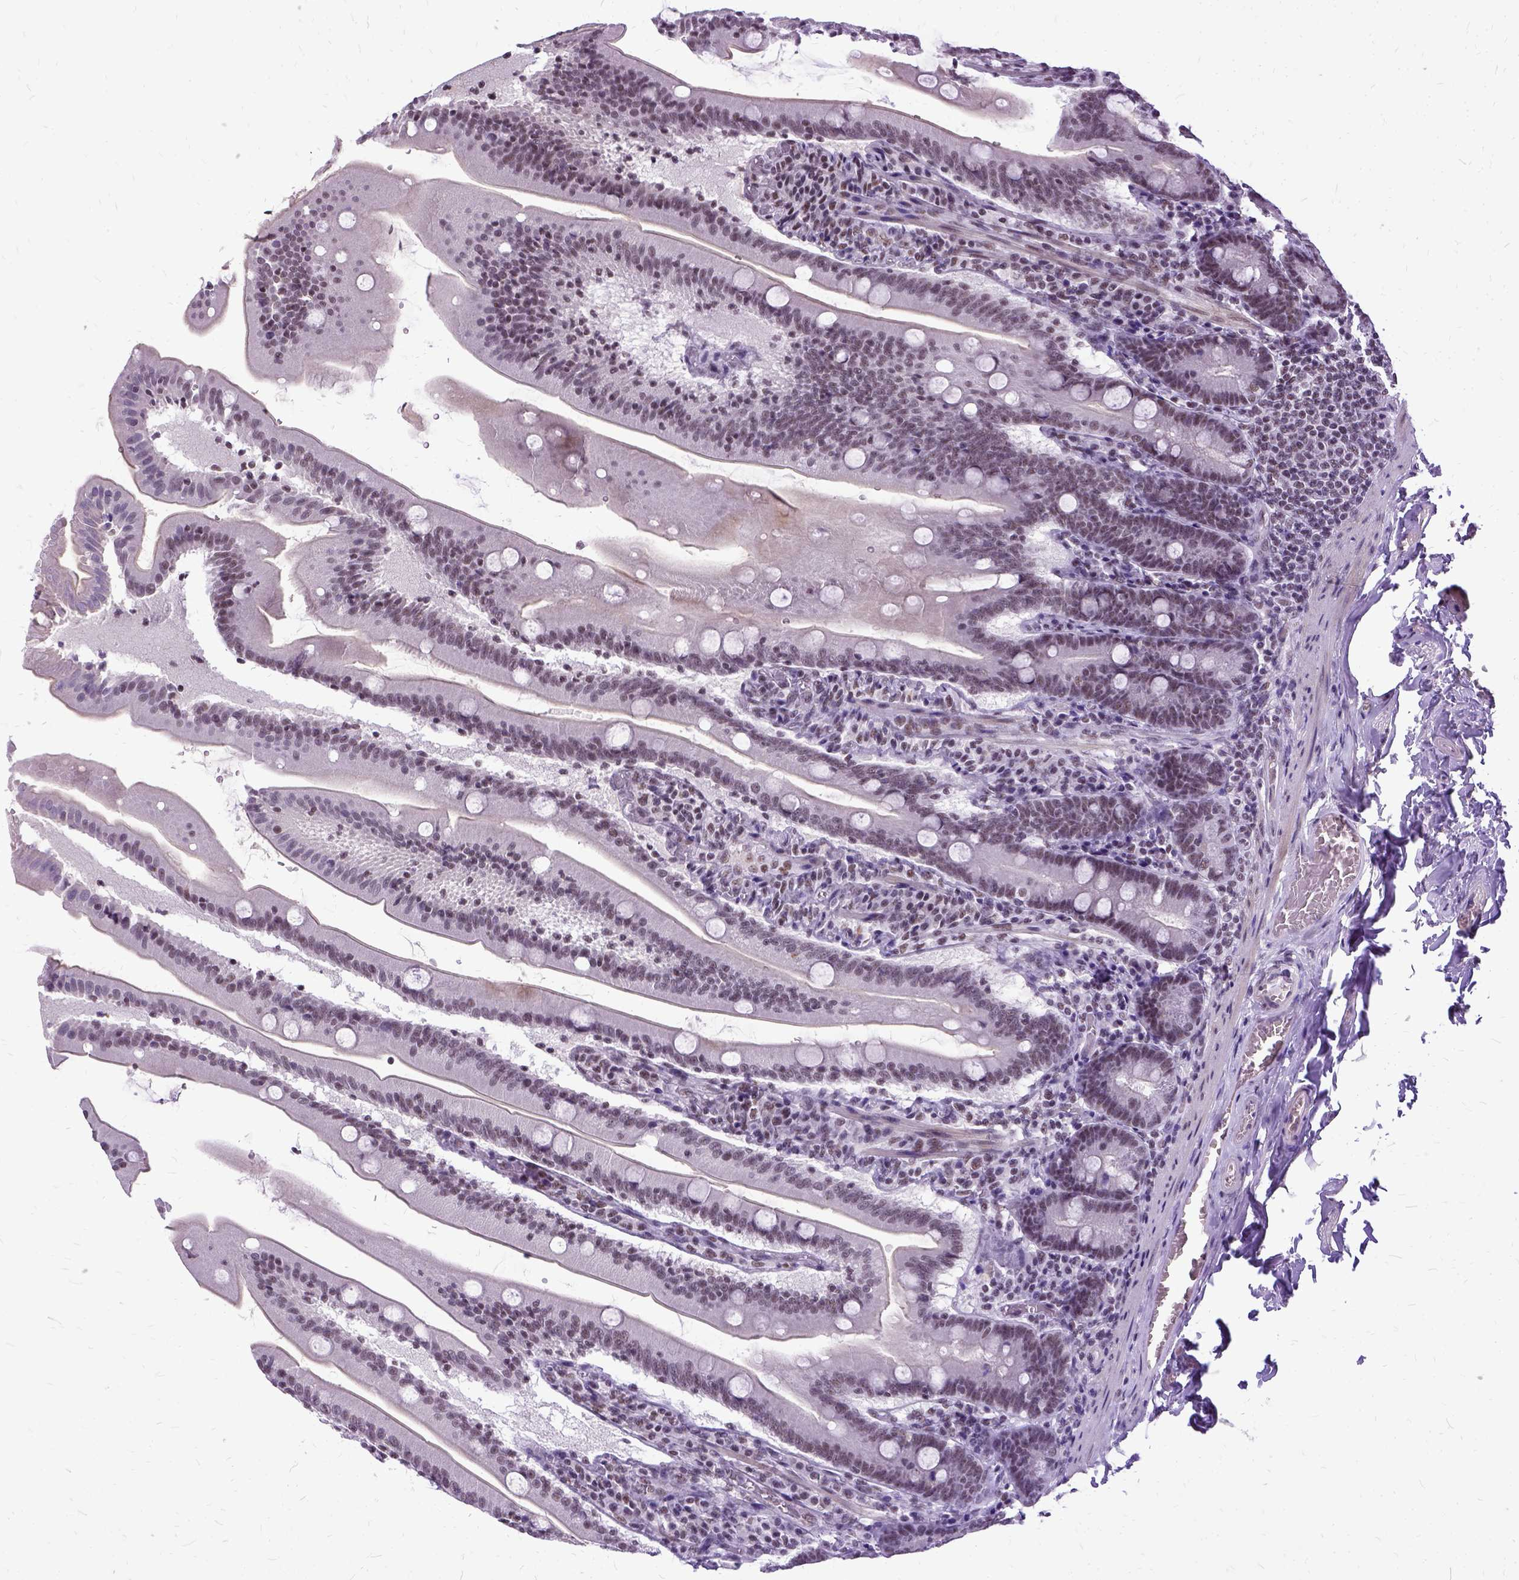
{"staining": {"intensity": "moderate", "quantity": "25%-75%", "location": "nuclear"}, "tissue": "small intestine", "cell_type": "Glandular cells", "image_type": "normal", "snomed": [{"axis": "morphology", "description": "Normal tissue, NOS"}, {"axis": "topography", "description": "Small intestine"}], "caption": "Immunohistochemistry photomicrograph of normal small intestine: human small intestine stained using immunohistochemistry (IHC) exhibits medium levels of moderate protein expression localized specifically in the nuclear of glandular cells, appearing as a nuclear brown color.", "gene": "SETD1A", "patient": {"sex": "male", "age": 37}}